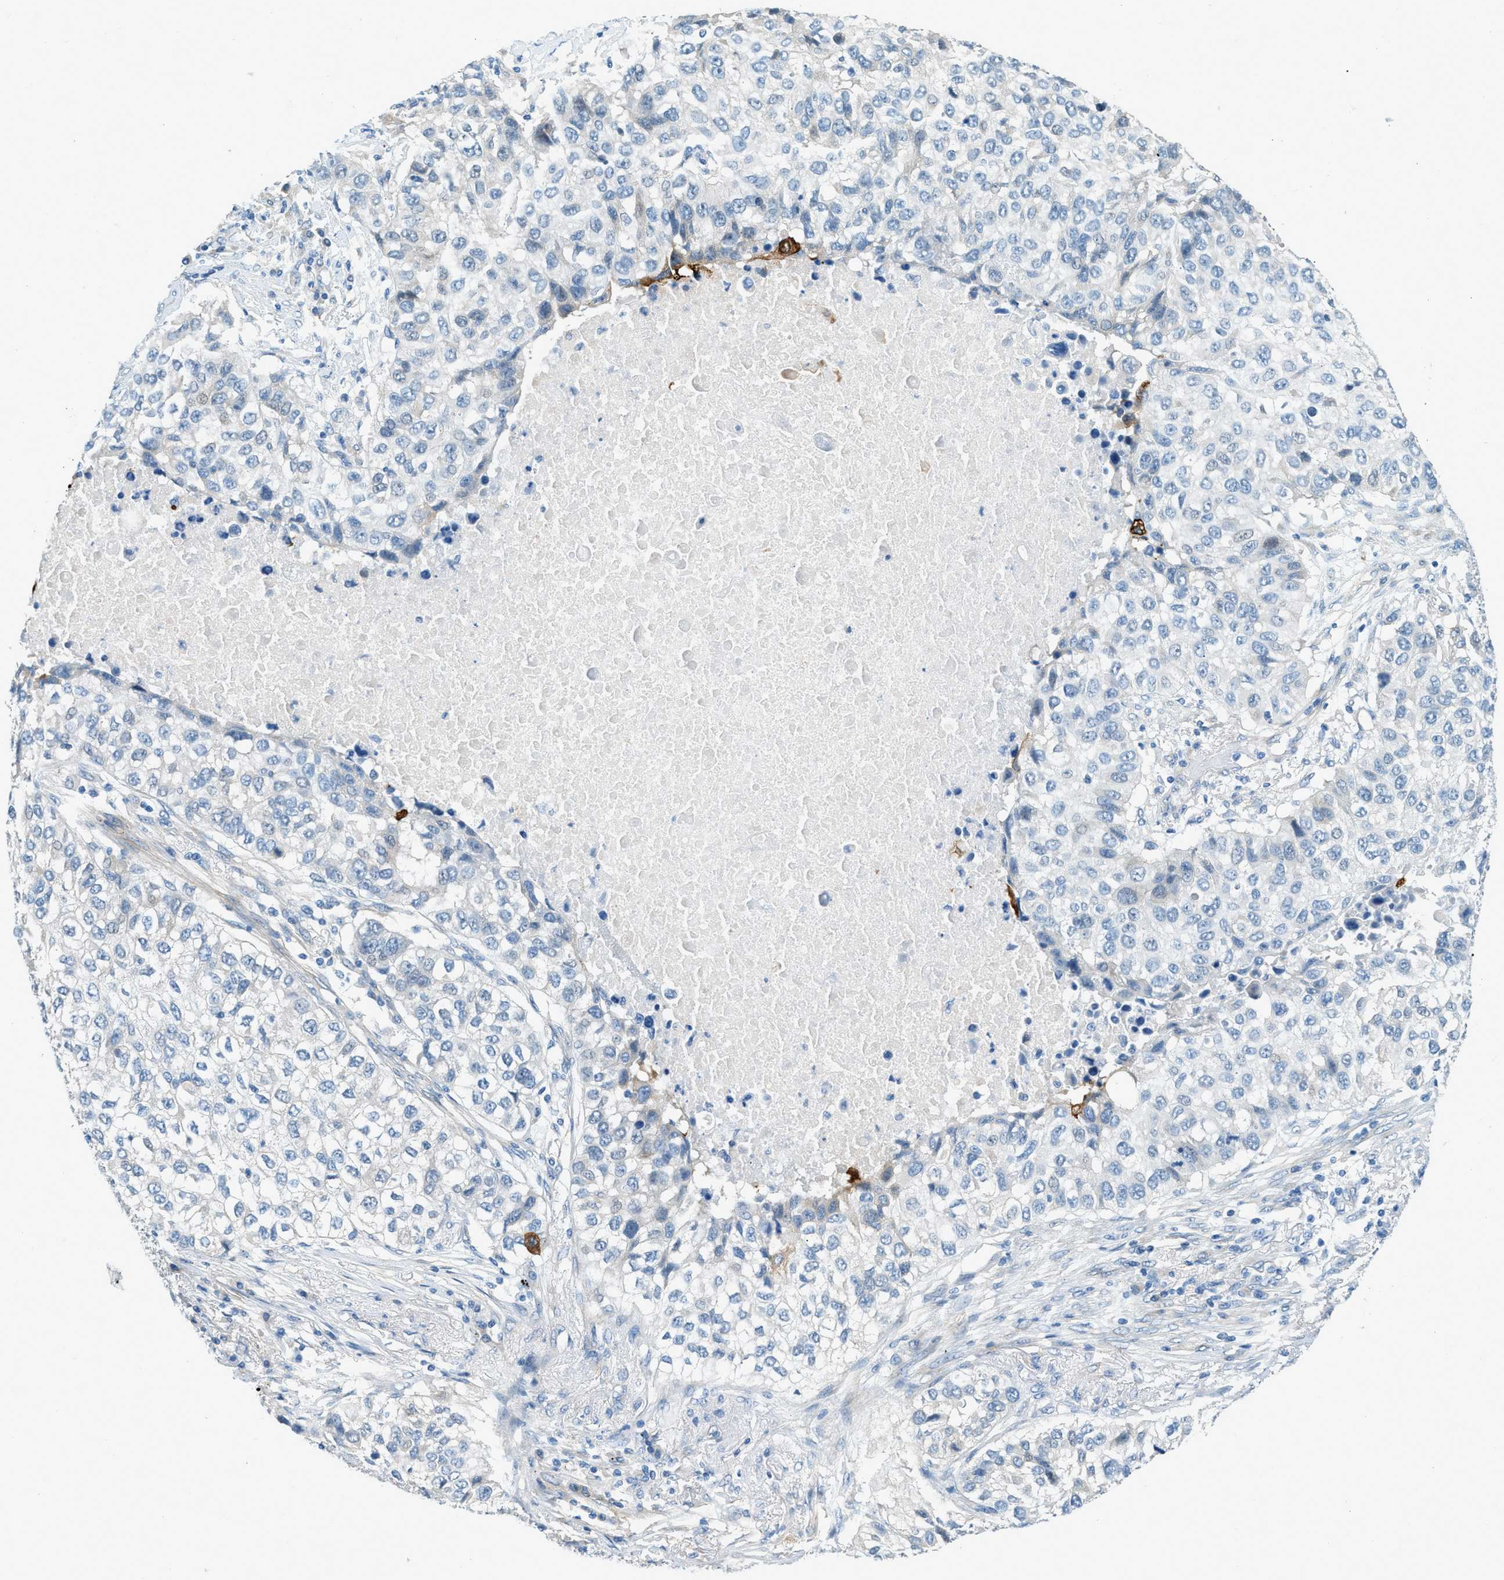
{"staining": {"intensity": "negative", "quantity": "none", "location": "none"}, "tissue": "lung cancer", "cell_type": "Tumor cells", "image_type": "cancer", "snomed": [{"axis": "morphology", "description": "Squamous cell carcinoma, NOS"}, {"axis": "topography", "description": "Lung"}], "caption": "Lung cancer stained for a protein using immunohistochemistry (IHC) displays no staining tumor cells.", "gene": "ZNF367", "patient": {"sex": "male", "age": 57}}